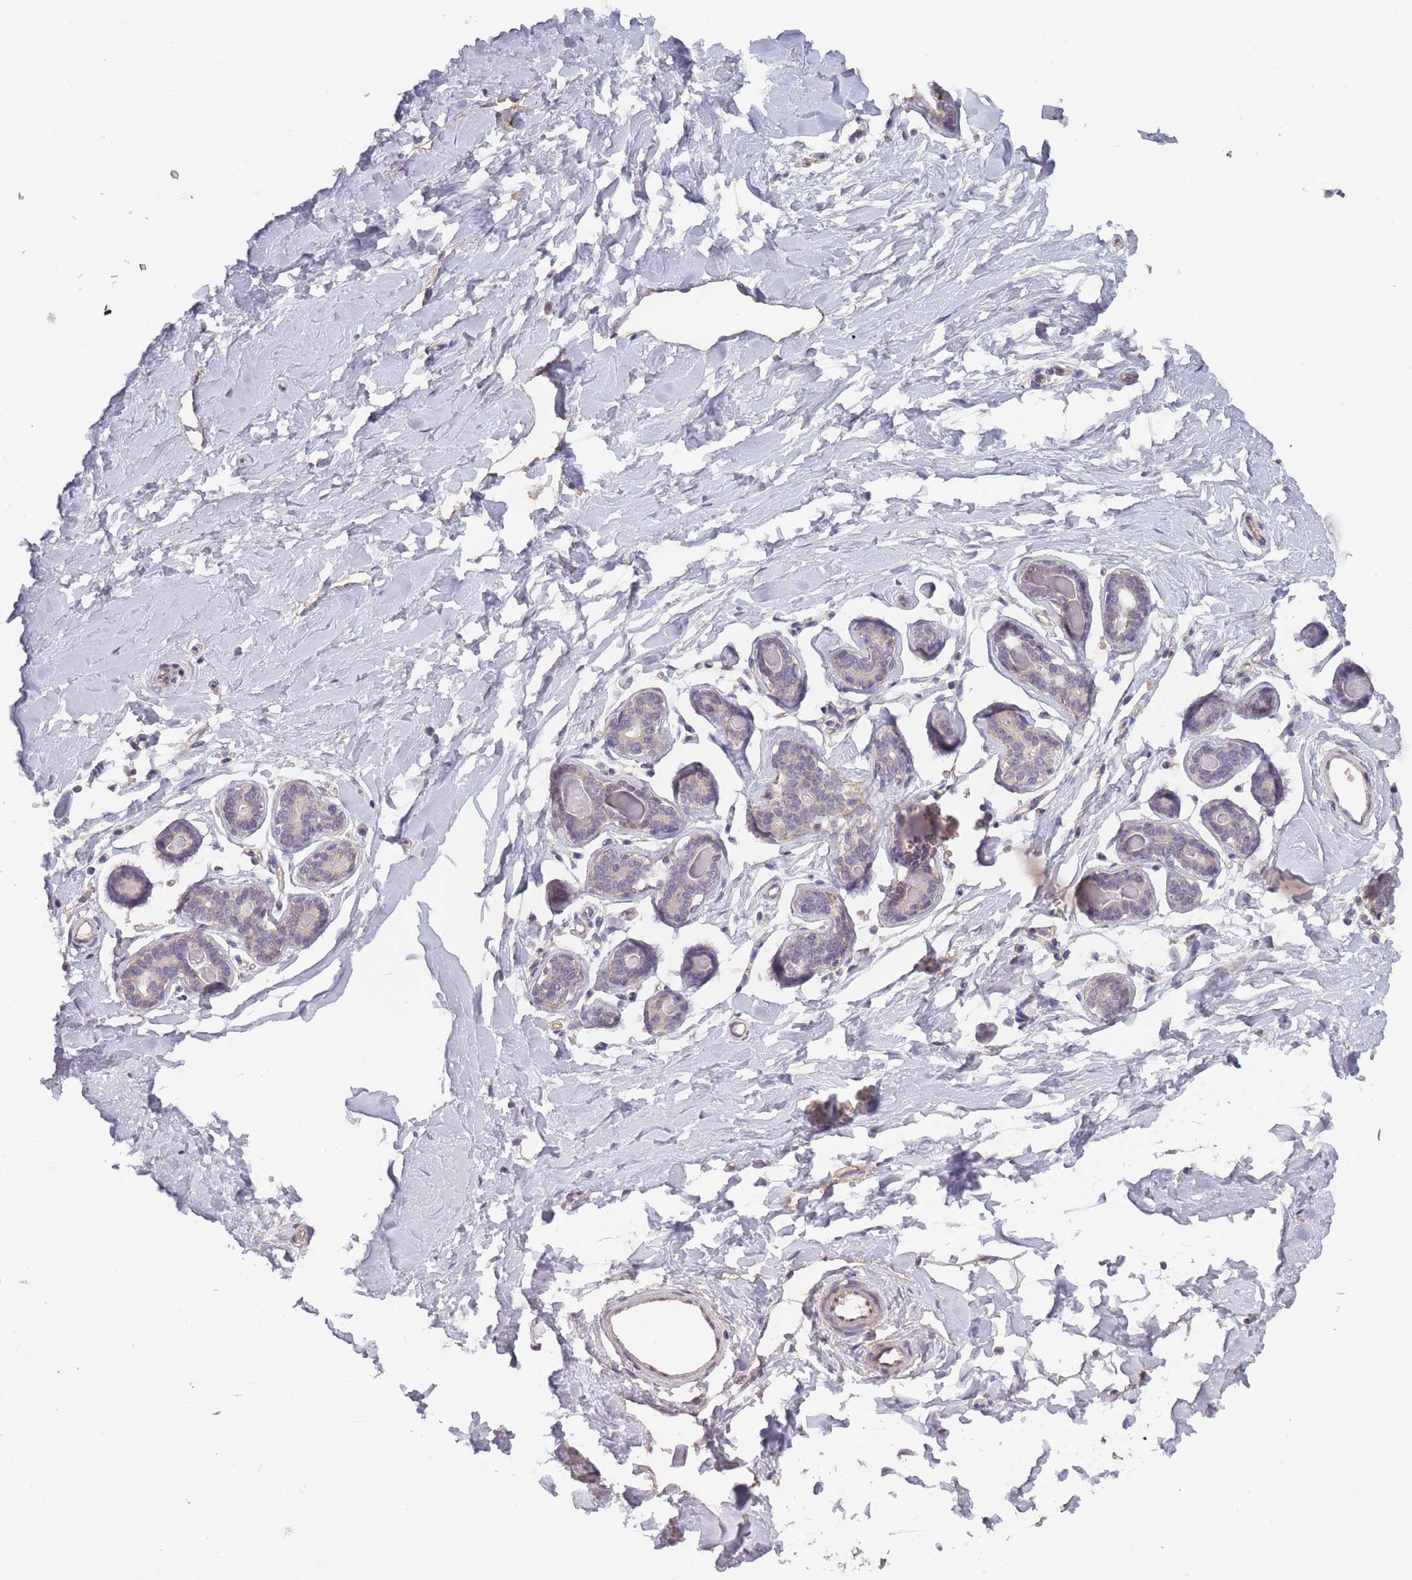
{"staining": {"intensity": "weak", "quantity": "25%-75%", "location": "cytoplasmic/membranous"}, "tissue": "breast", "cell_type": "Adipocytes", "image_type": "normal", "snomed": [{"axis": "morphology", "description": "Normal tissue, NOS"}, {"axis": "topography", "description": "Breast"}], "caption": "The histopathology image exhibits a brown stain indicating the presence of a protein in the cytoplasmic/membranous of adipocytes in breast.", "gene": "KIAA1755", "patient": {"sex": "female", "age": 23}}